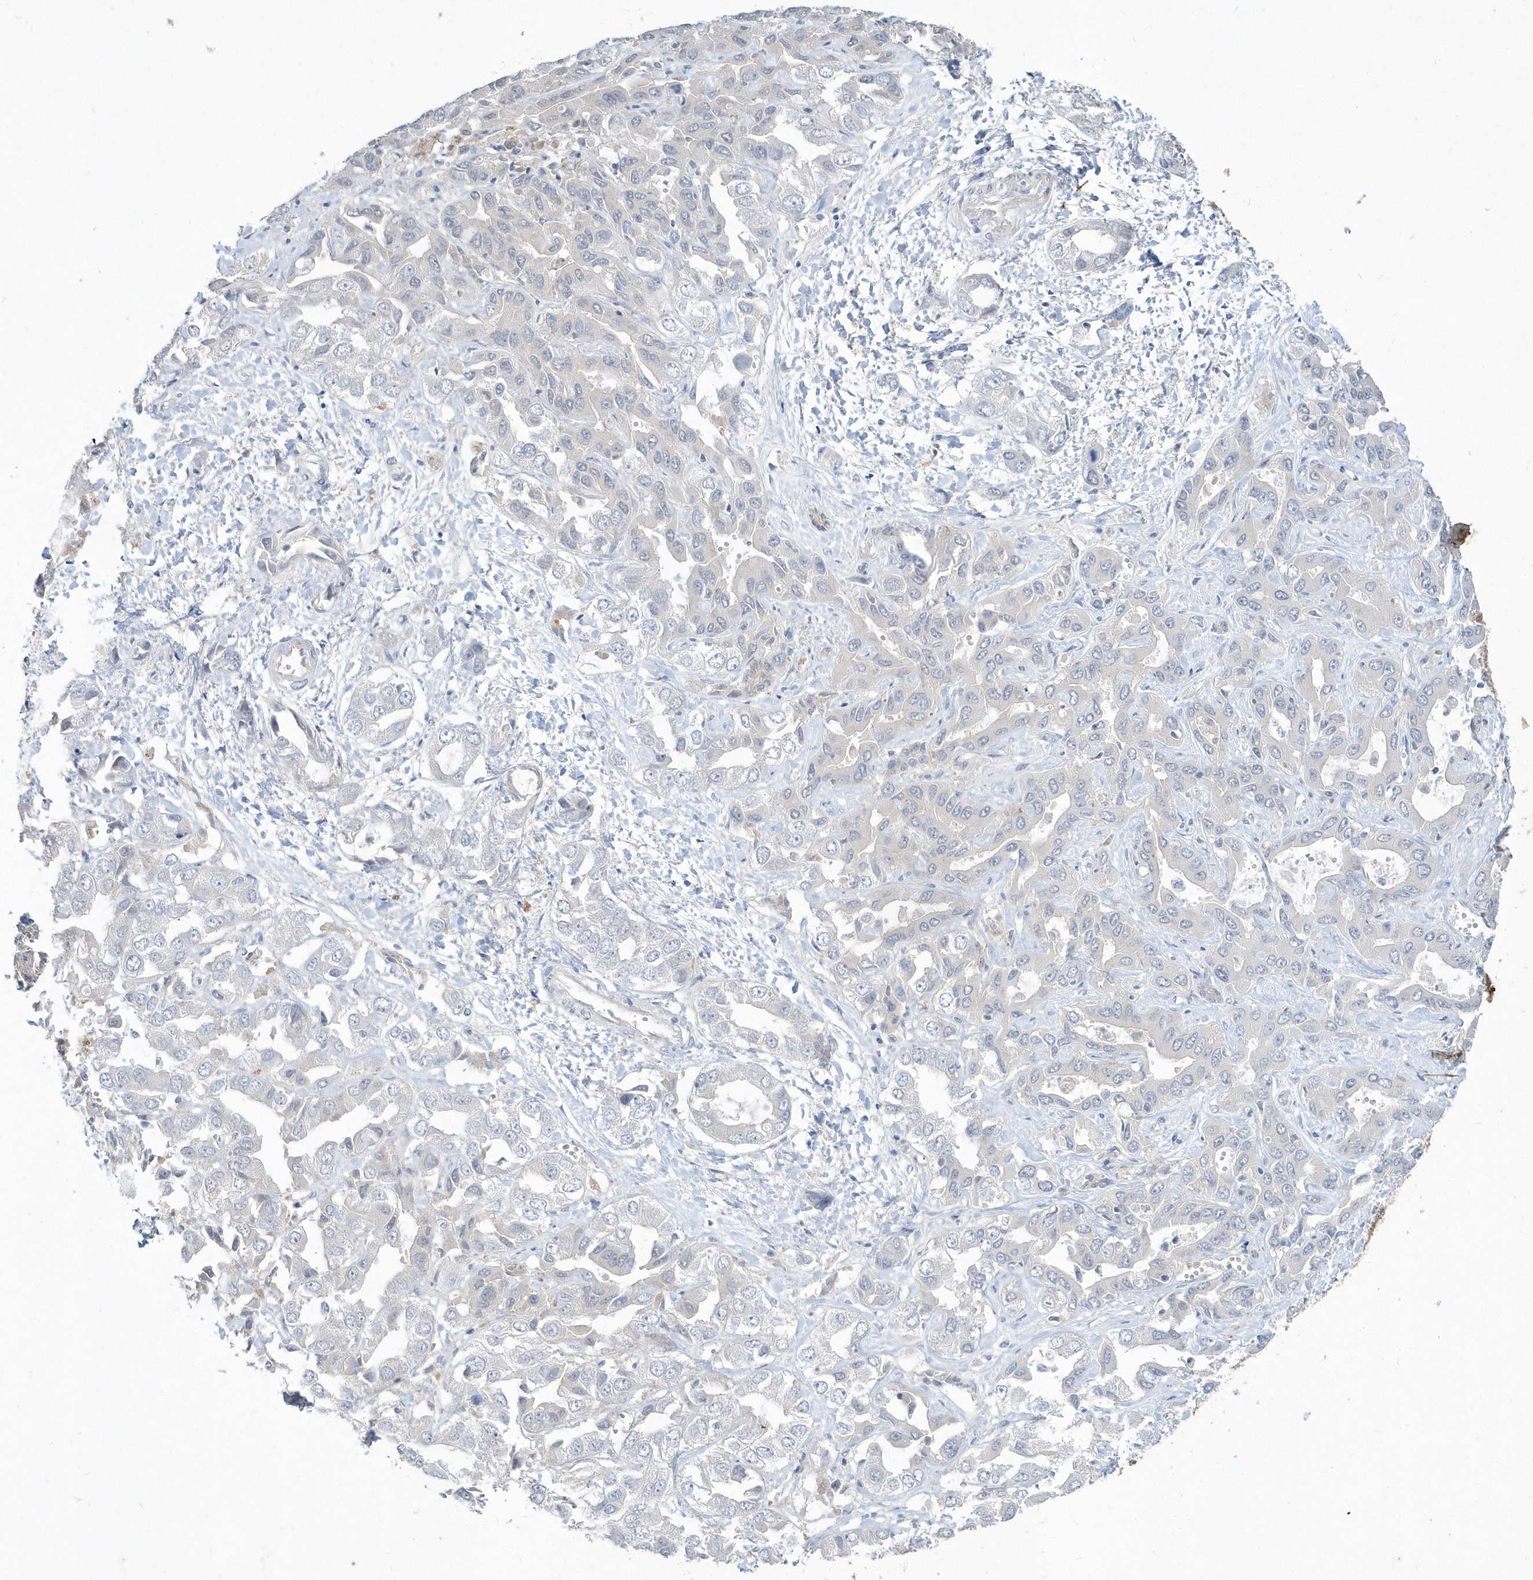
{"staining": {"intensity": "negative", "quantity": "none", "location": "none"}, "tissue": "liver cancer", "cell_type": "Tumor cells", "image_type": "cancer", "snomed": [{"axis": "morphology", "description": "Cholangiocarcinoma"}, {"axis": "topography", "description": "Liver"}], "caption": "The immunohistochemistry (IHC) image has no significant expression in tumor cells of liver cancer (cholangiocarcinoma) tissue.", "gene": "AKR7A2", "patient": {"sex": "female", "age": 52}}